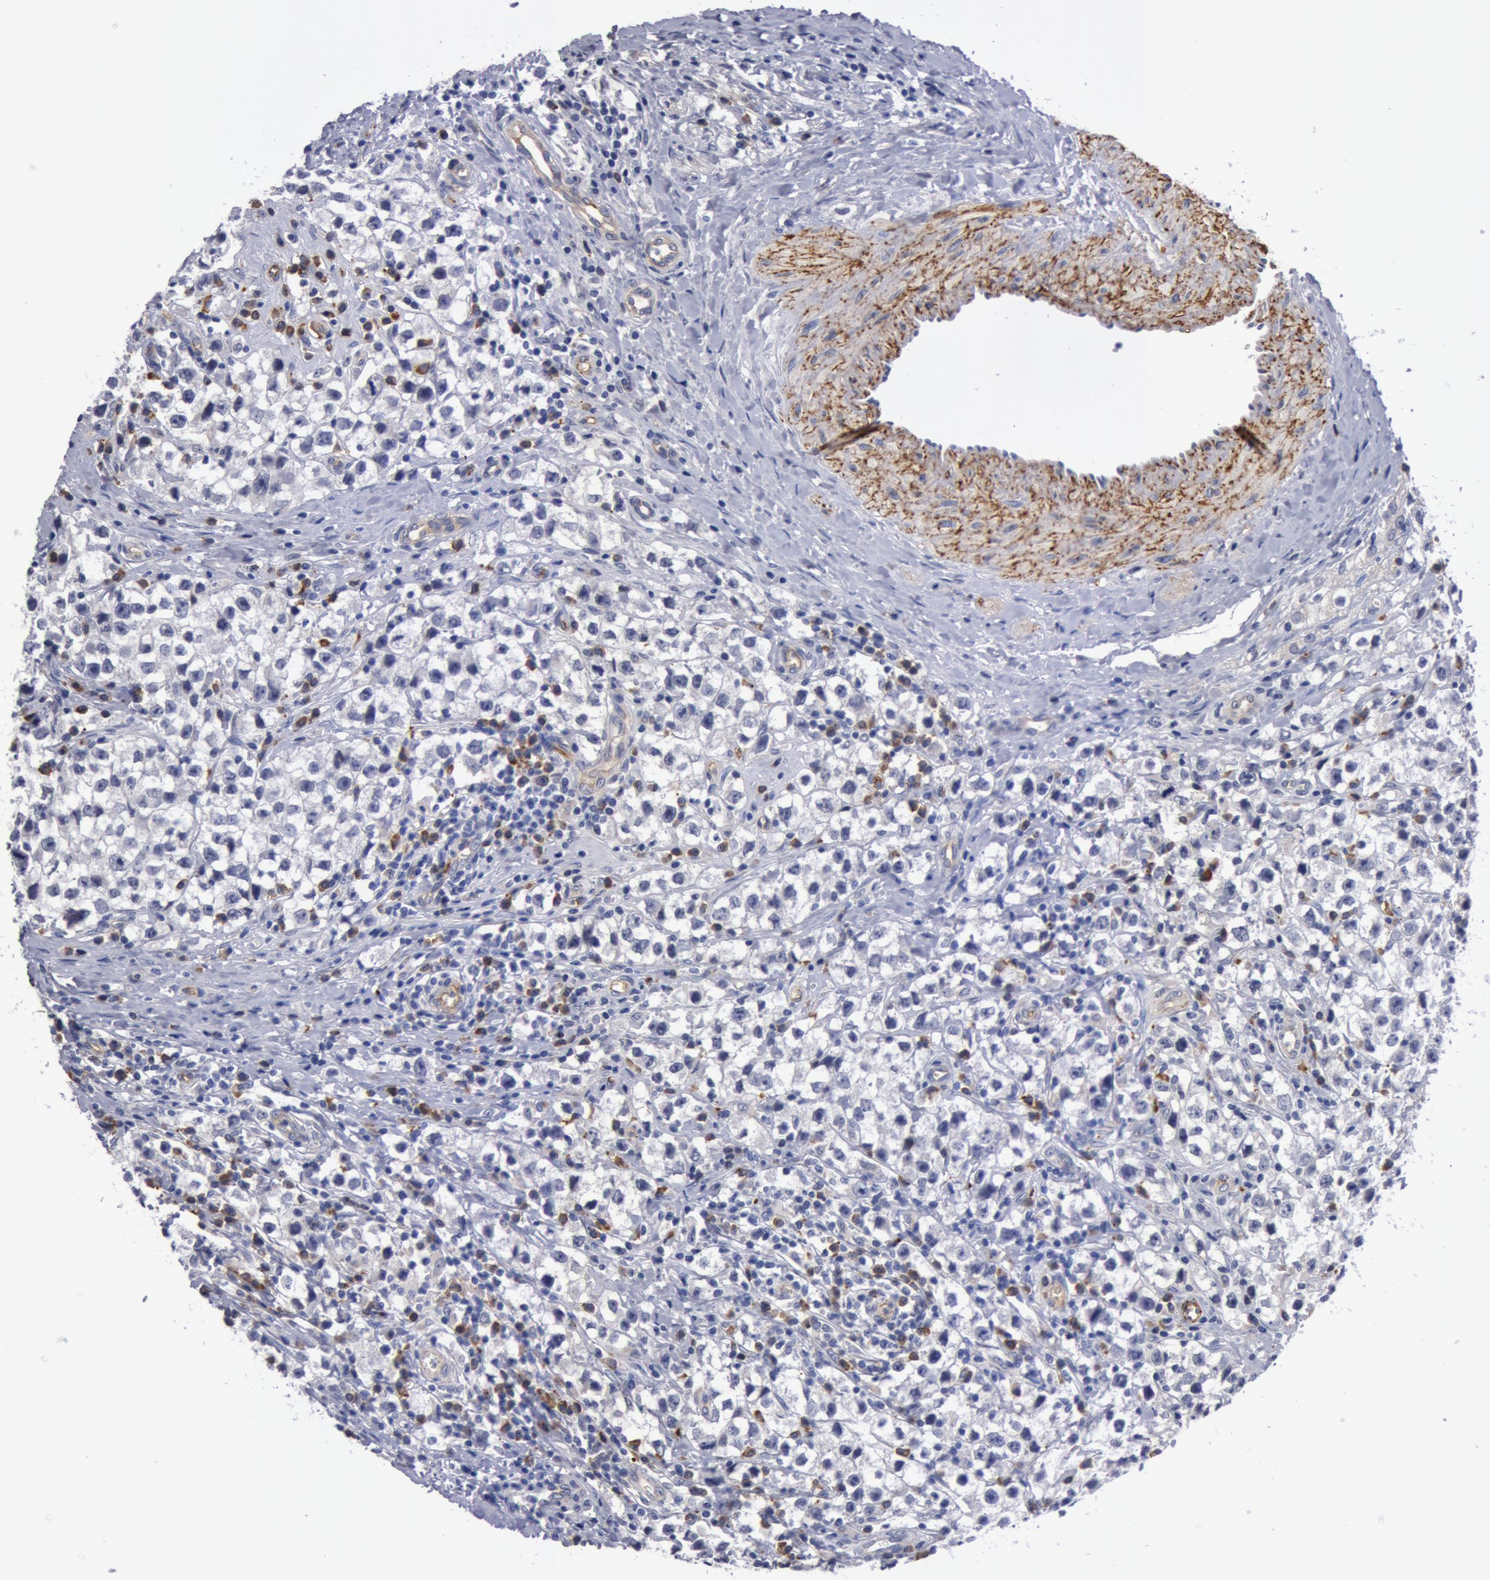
{"staining": {"intensity": "weak", "quantity": "25%-75%", "location": "cytoplasmic/membranous"}, "tissue": "testis cancer", "cell_type": "Tumor cells", "image_type": "cancer", "snomed": [{"axis": "morphology", "description": "Seminoma, NOS"}, {"axis": "topography", "description": "Testis"}], "caption": "This micrograph displays immunohistochemistry (IHC) staining of testis seminoma, with low weak cytoplasmic/membranous expression in approximately 25%-75% of tumor cells.", "gene": "IL23A", "patient": {"sex": "male", "age": 35}}